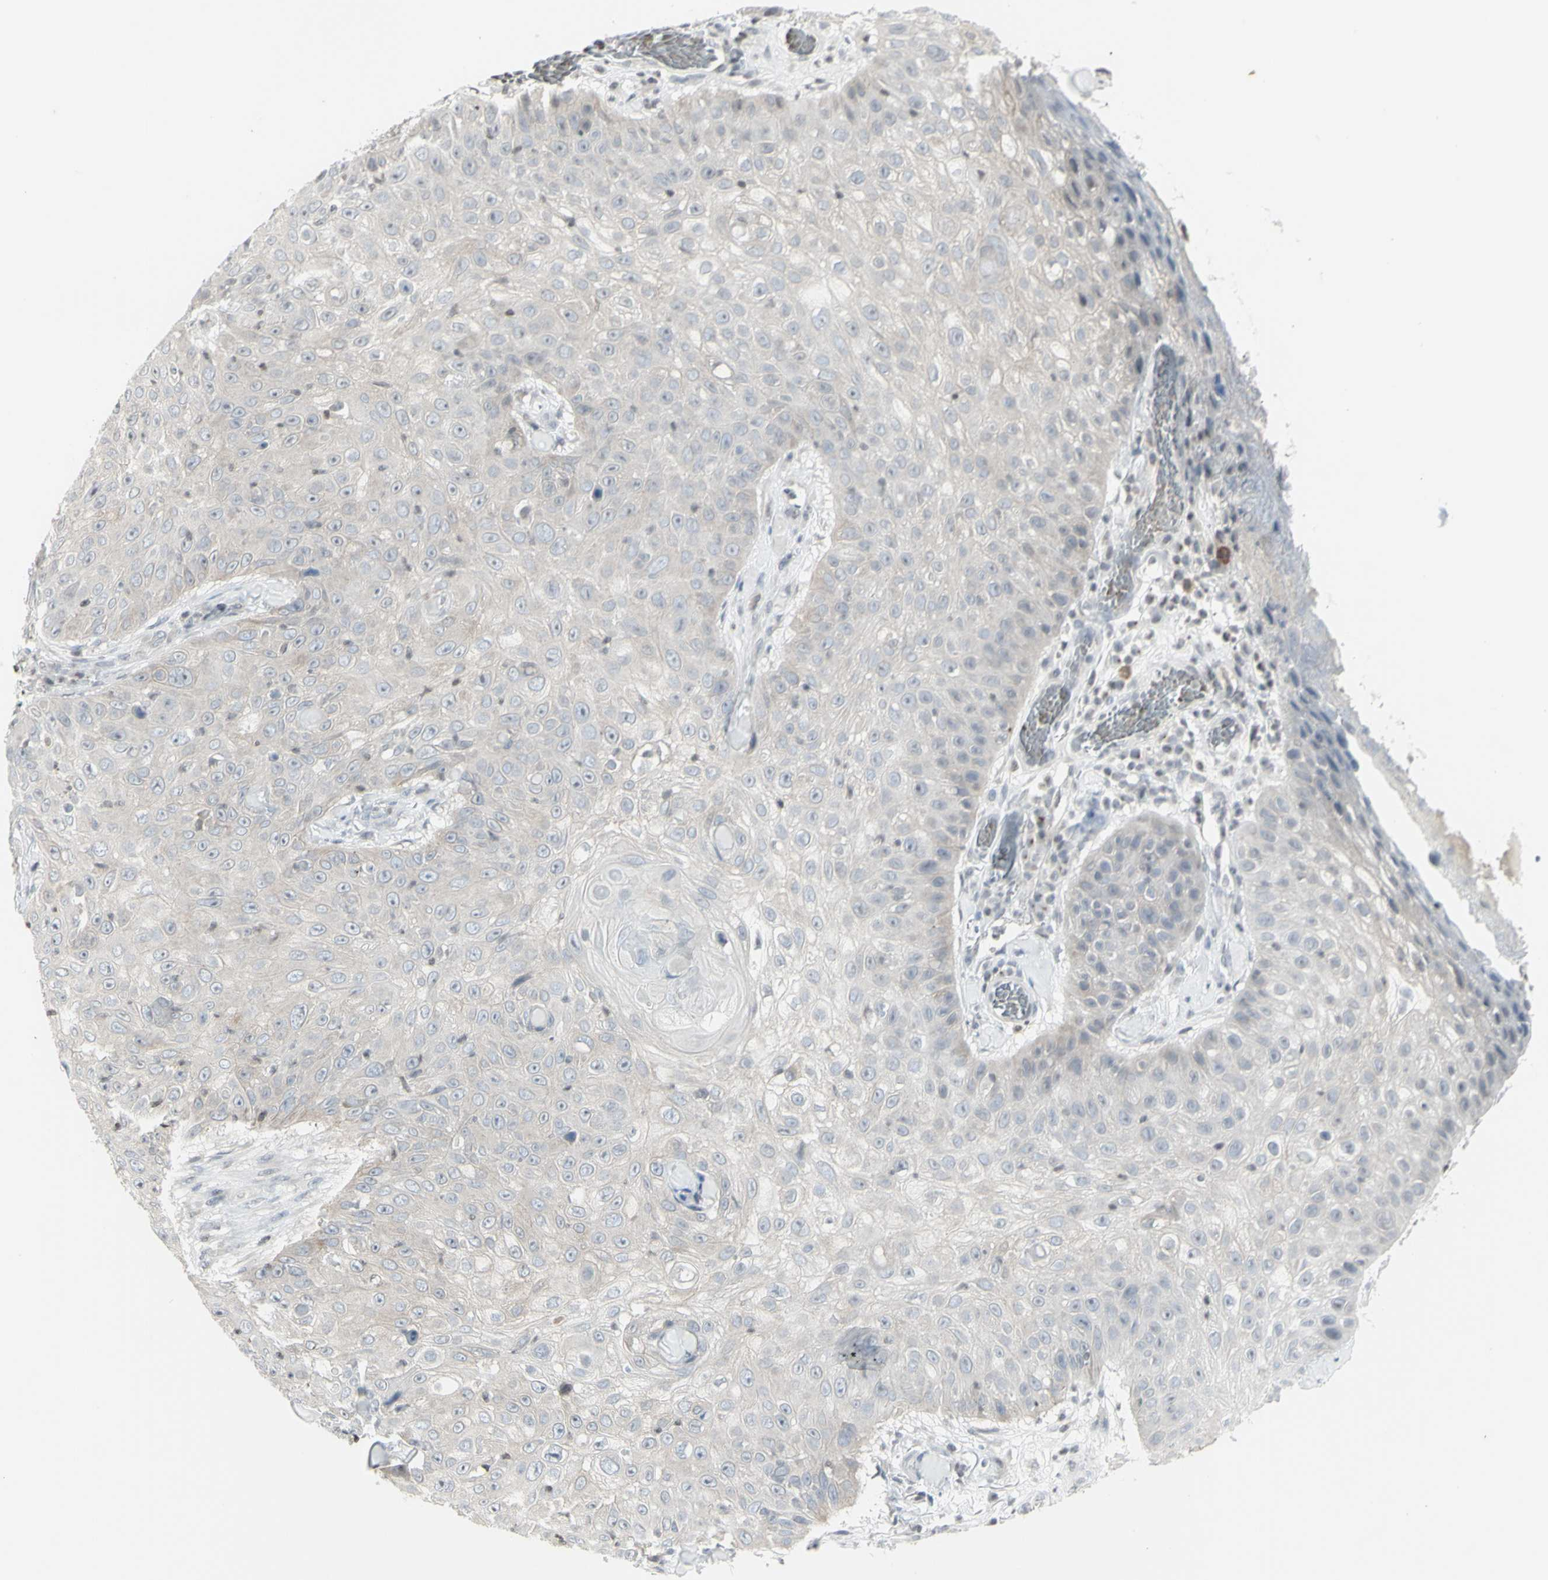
{"staining": {"intensity": "negative", "quantity": "none", "location": "none"}, "tissue": "skin cancer", "cell_type": "Tumor cells", "image_type": "cancer", "snomed": [{"axis": "morphology", "description": "Squamous cell carcinoma, NOS"}, {"axis": "topography", "description": "Skin"}], "caption": "Immunohistochemistry (IHC) of skin cancer (squamous cell carcinoma) shows no positivity in tumor cells. Nuclei are stained in blue.", "gene": "MUC5AC", "patient": {"sex": "male", "age": 86}}